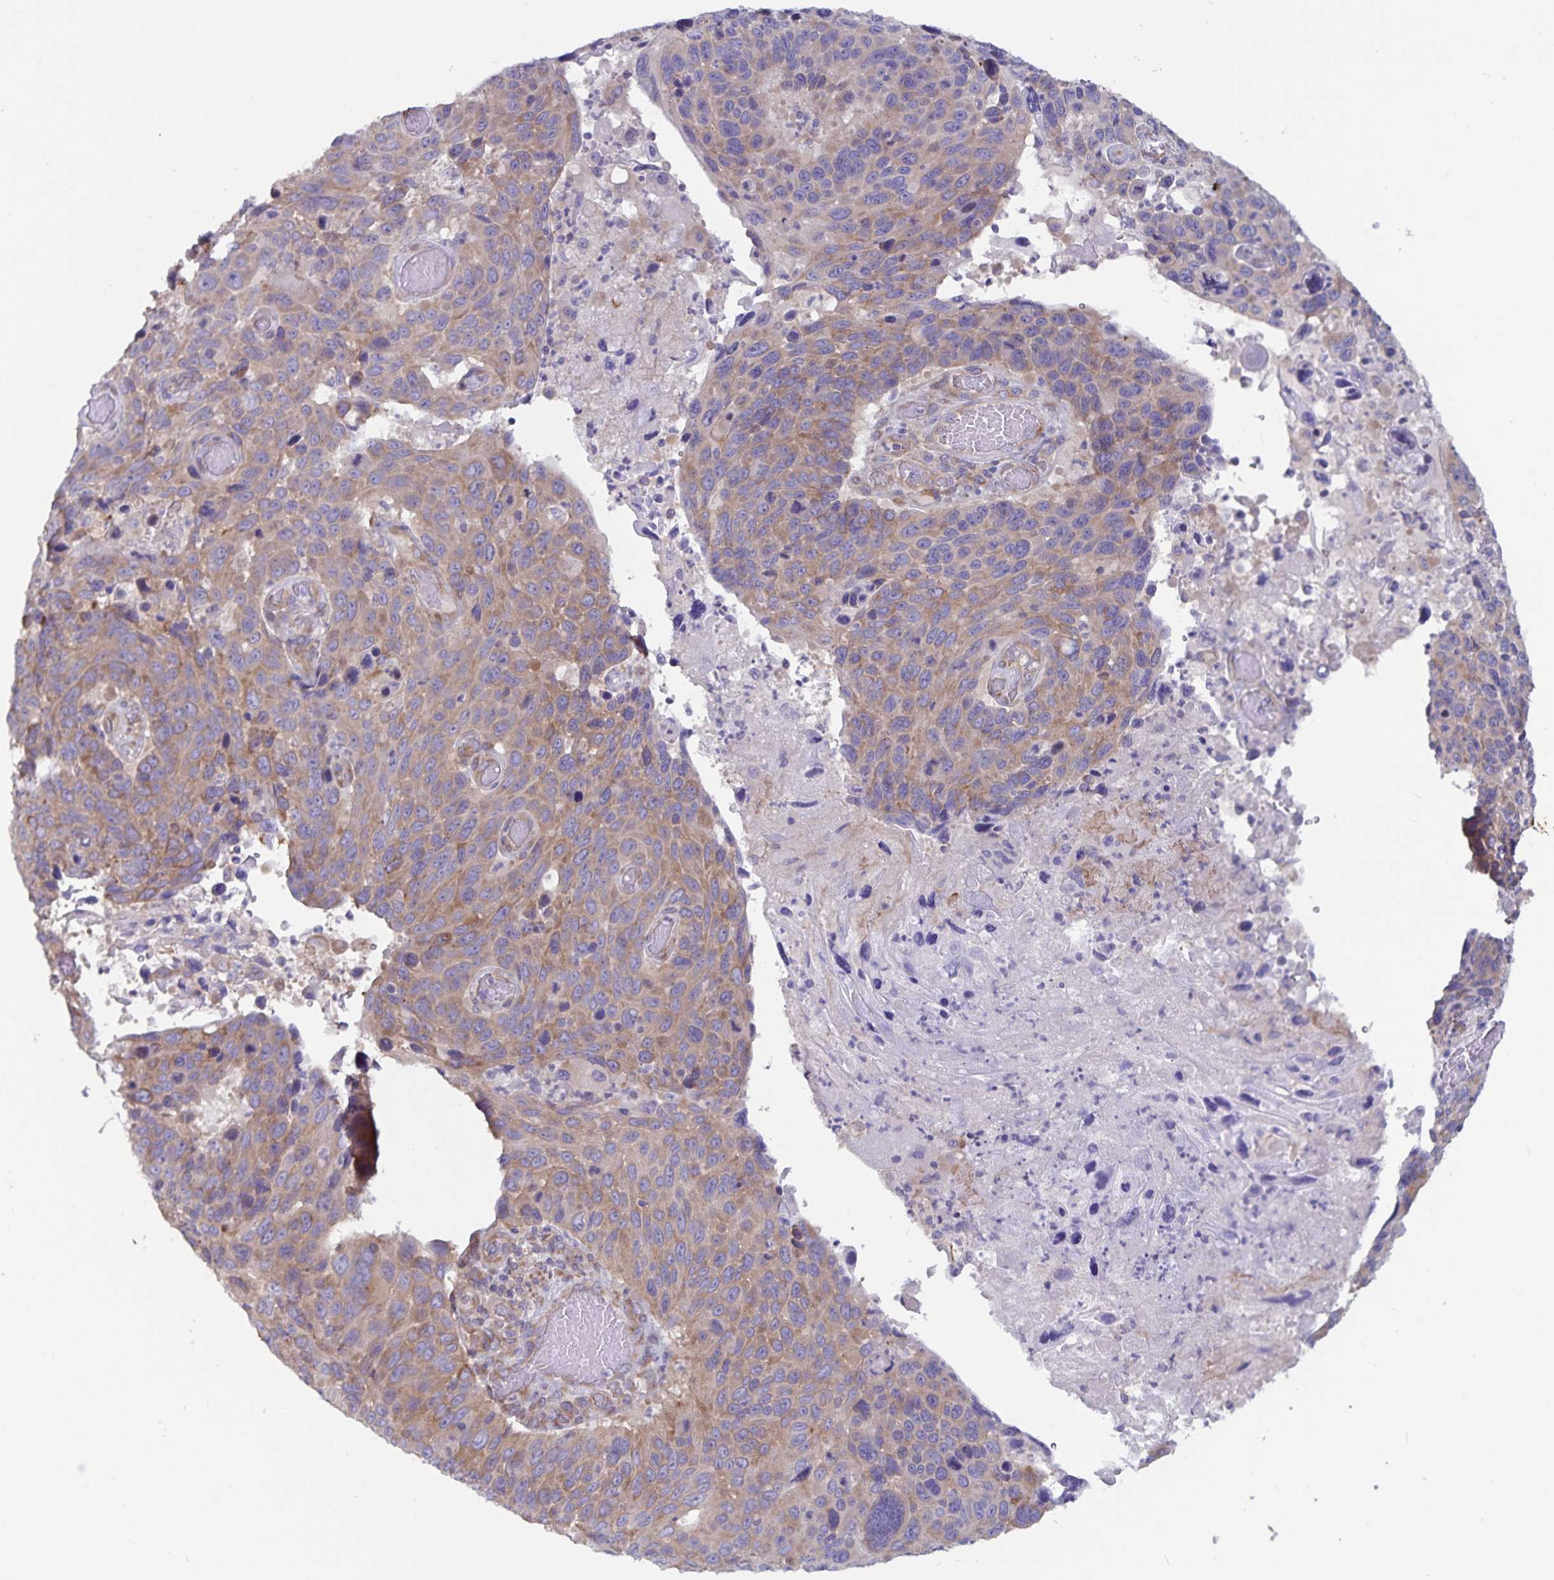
{"staining": {"intensity": "moderate", "quantity": ">75%", "location": "cytoplasmic/membranous"}, "tissue": "lung cancer", "cell_type": "Tumor cells", "image_type": "cancer", "snomed": [{"axis": "morphology", "description": "Squamous cell carcinoma, NOS"}, {"axis": "topography", "description": "Lung"}], "caption": "Tumor cells demonstrate medium levels of moderate cytoplasmic/membranous expression in about >75% of cells in human lung squamous cell carcinoma.", "gene": "FAM120A", "patient": {"sex": "male", "age": 68}}